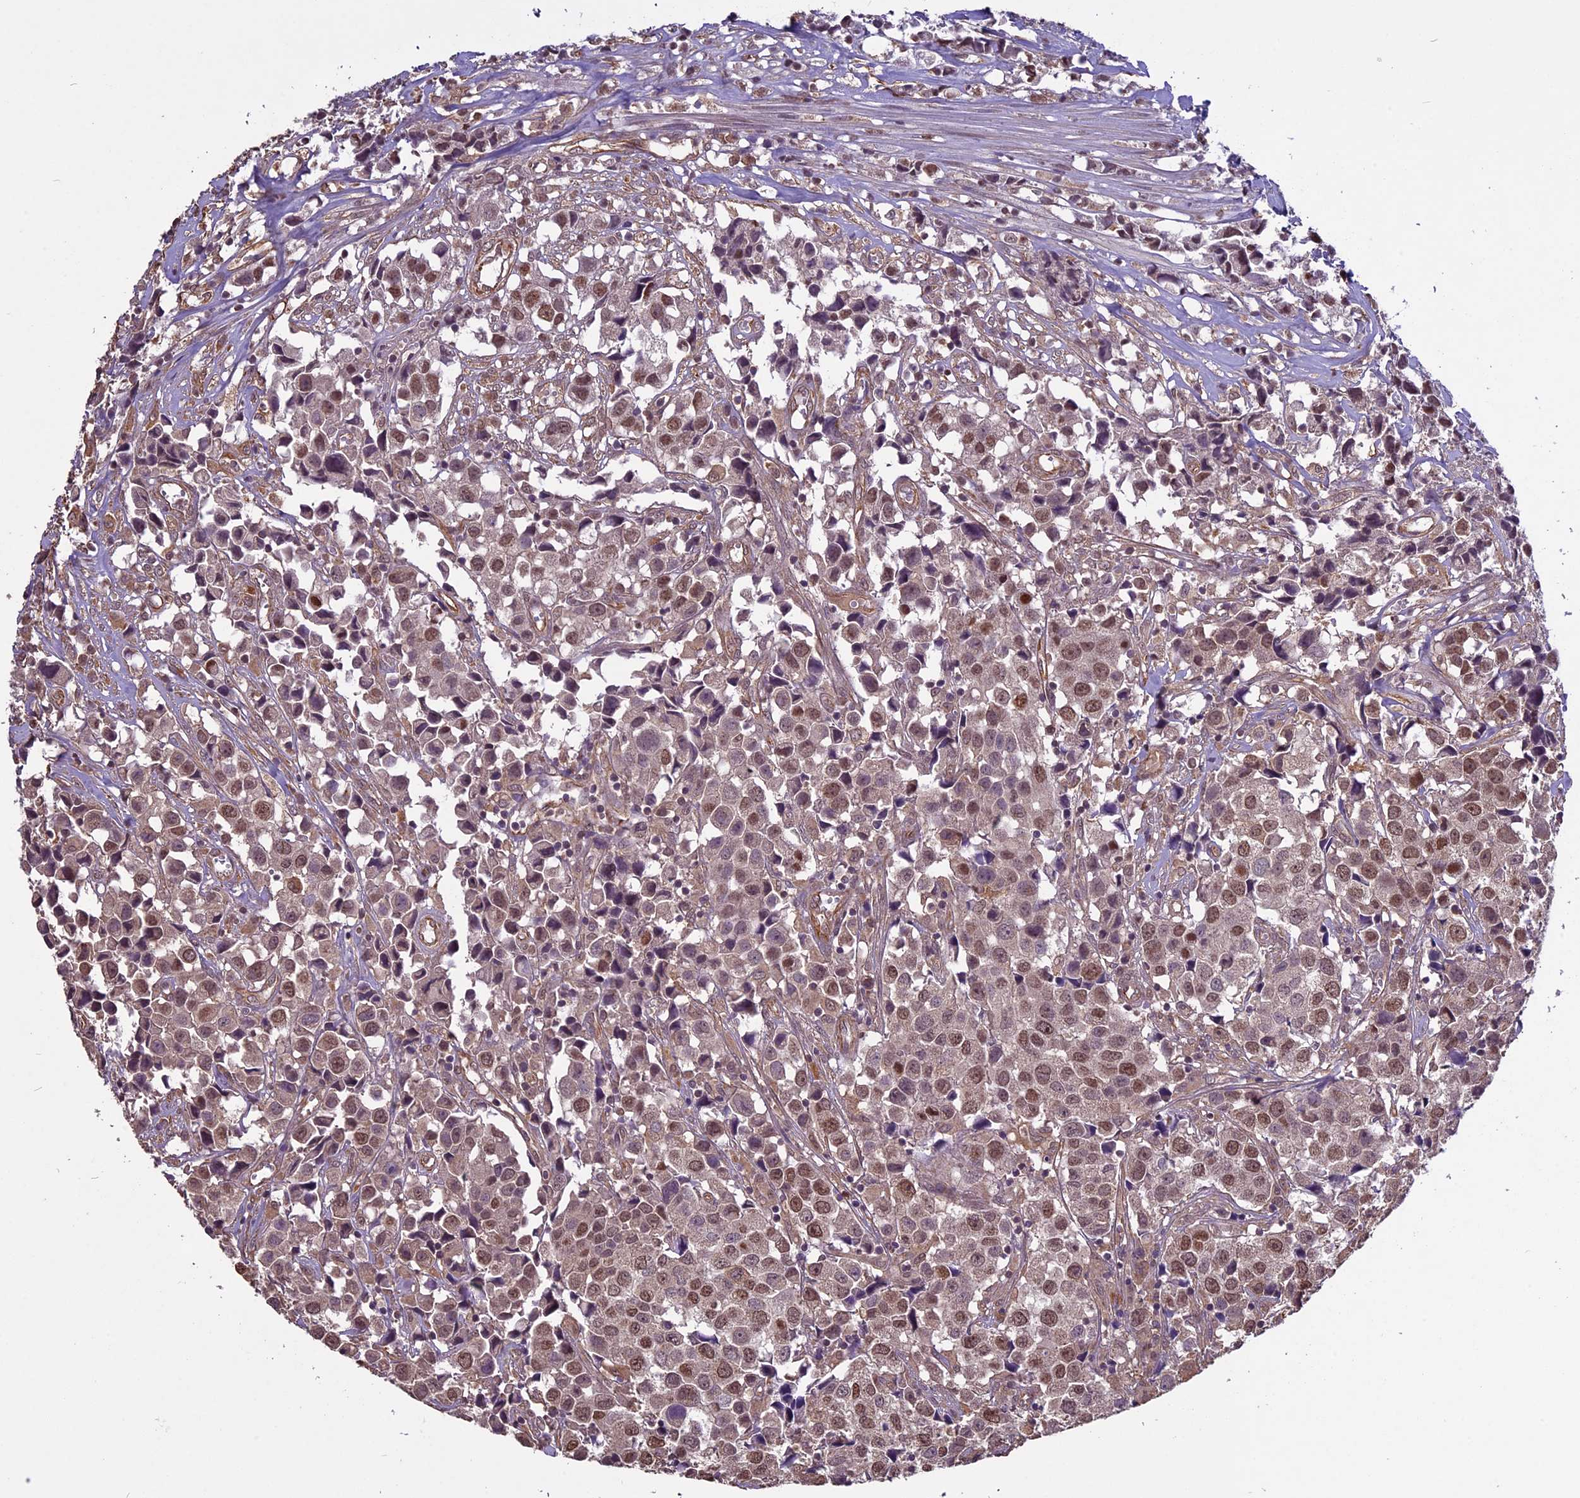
{"staining": {"intensity": "moderate", "quantity": ">75%", "location": "nuclear"}, "tissue": "urothelial cancer", "cell_type": "Tumor cells", "image_type": "cancer", "snomed": [{"axis": "morphology", "description": "Urothelial carcinoma, High grade"}, {"axis": "topography", "description": "Urinary bladder"}], "caption": "Urothelial cancer was stained to show a protein in brown. There is medium levels of moderate nuclear positivity in approximately >75% of tumor cells. Nuclei are stained in blue.", "gene": "C3orf70", "patient": {"sex": "female", "age": 75}}